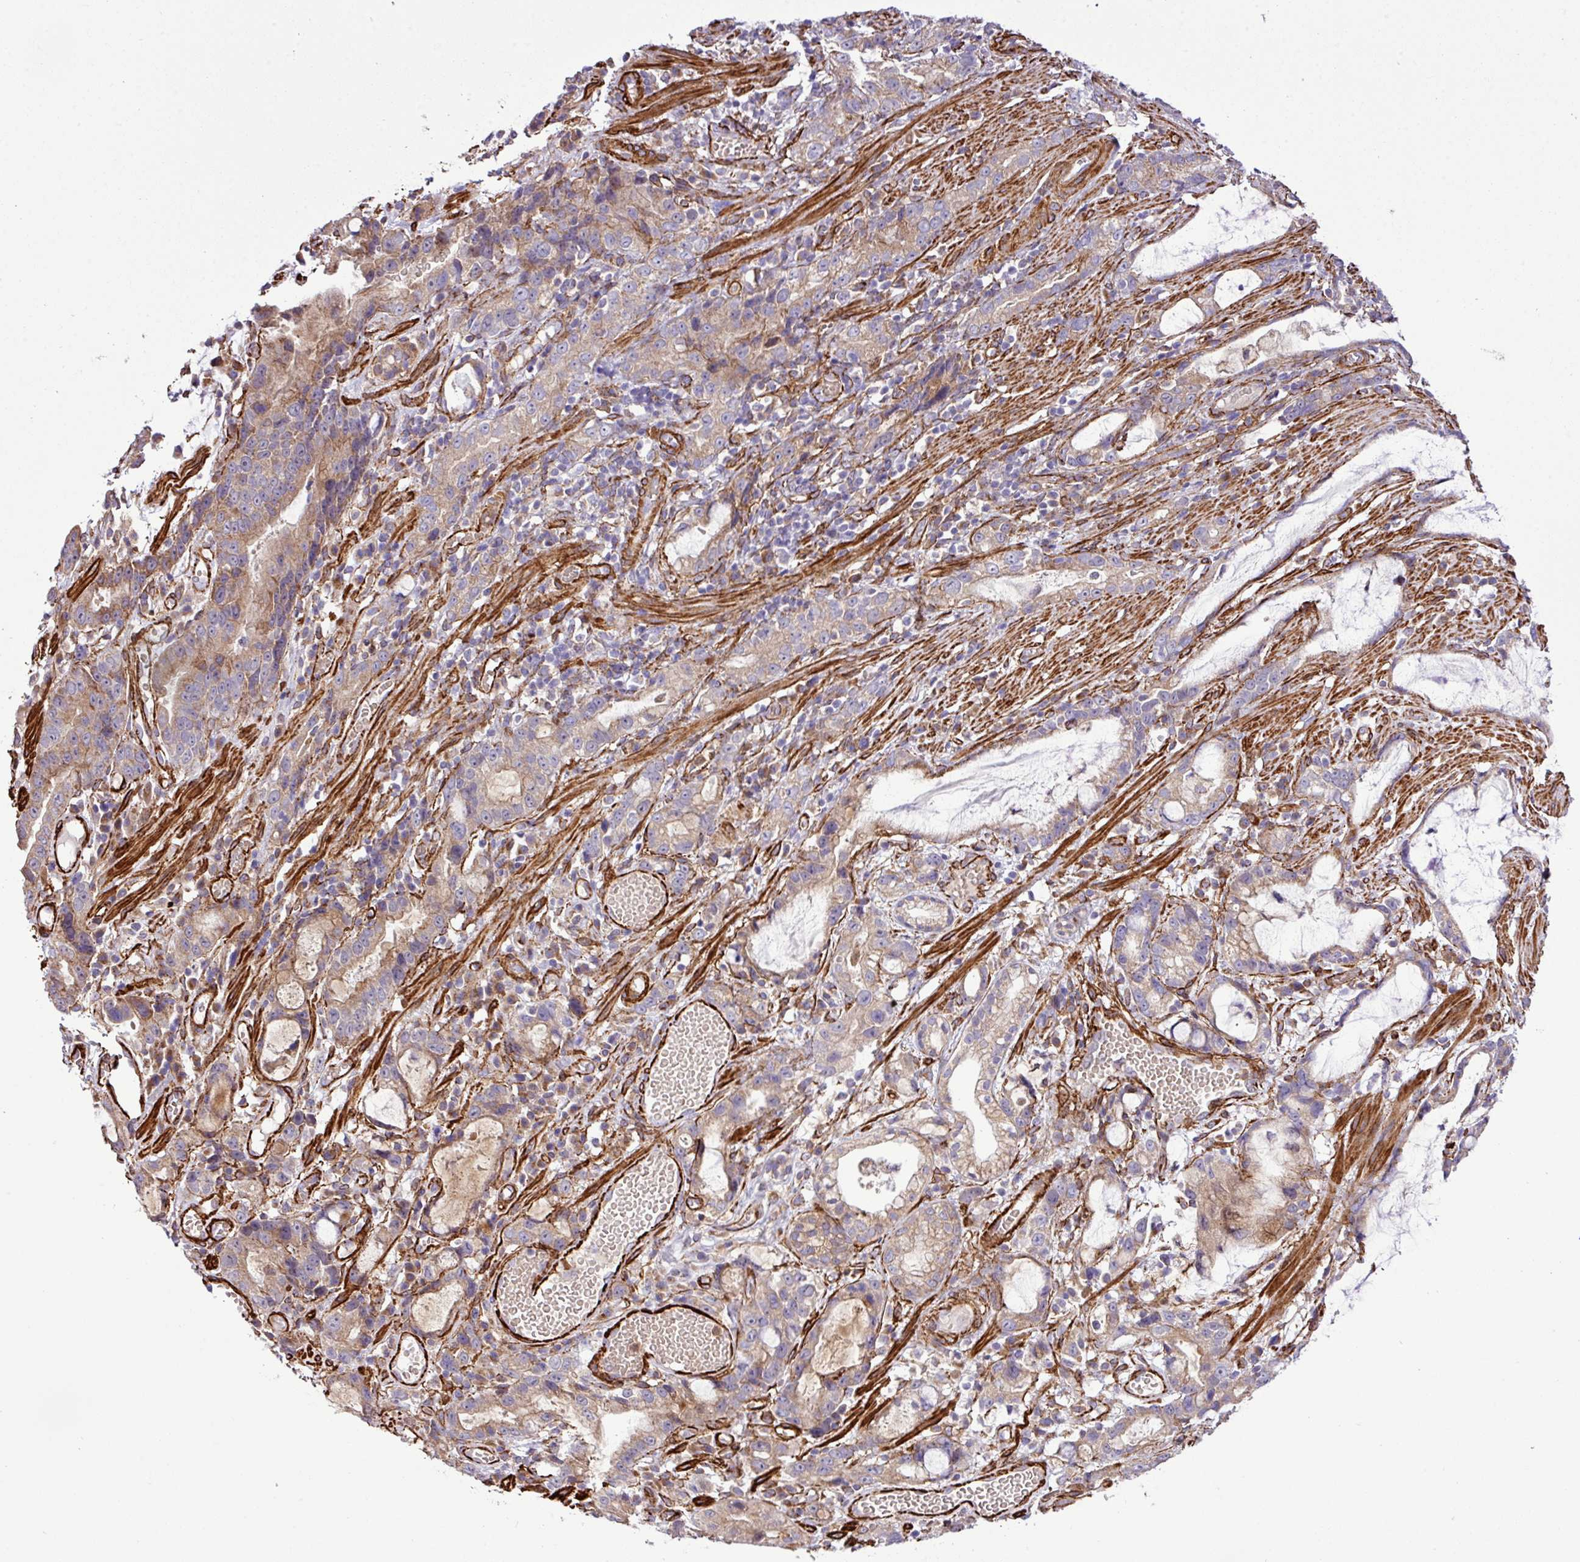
{"staining": {"intensity": "moderate", "quantity": "25%-75%", "location": "cytoplasmic/membranous"}, "tissue": "stomach cancer", "cell_type": "Tumor cells", "image_type": "cancer", "snomed": [{"axis": "morphology", "description": "Adenocarcinoma, NOS"}, {"axis": "topography", "description": "Stomach"}], "caption": "A brown stain labels moderate cytoplasmic/membranous positivity of a protein in human stomach adenocarcinoma tumor cells. (DAB IHC, brown staining for protein, blue staining for nuclei).", "gene": "FAM47E", "patient": {"sex": "male", "age": 55}}